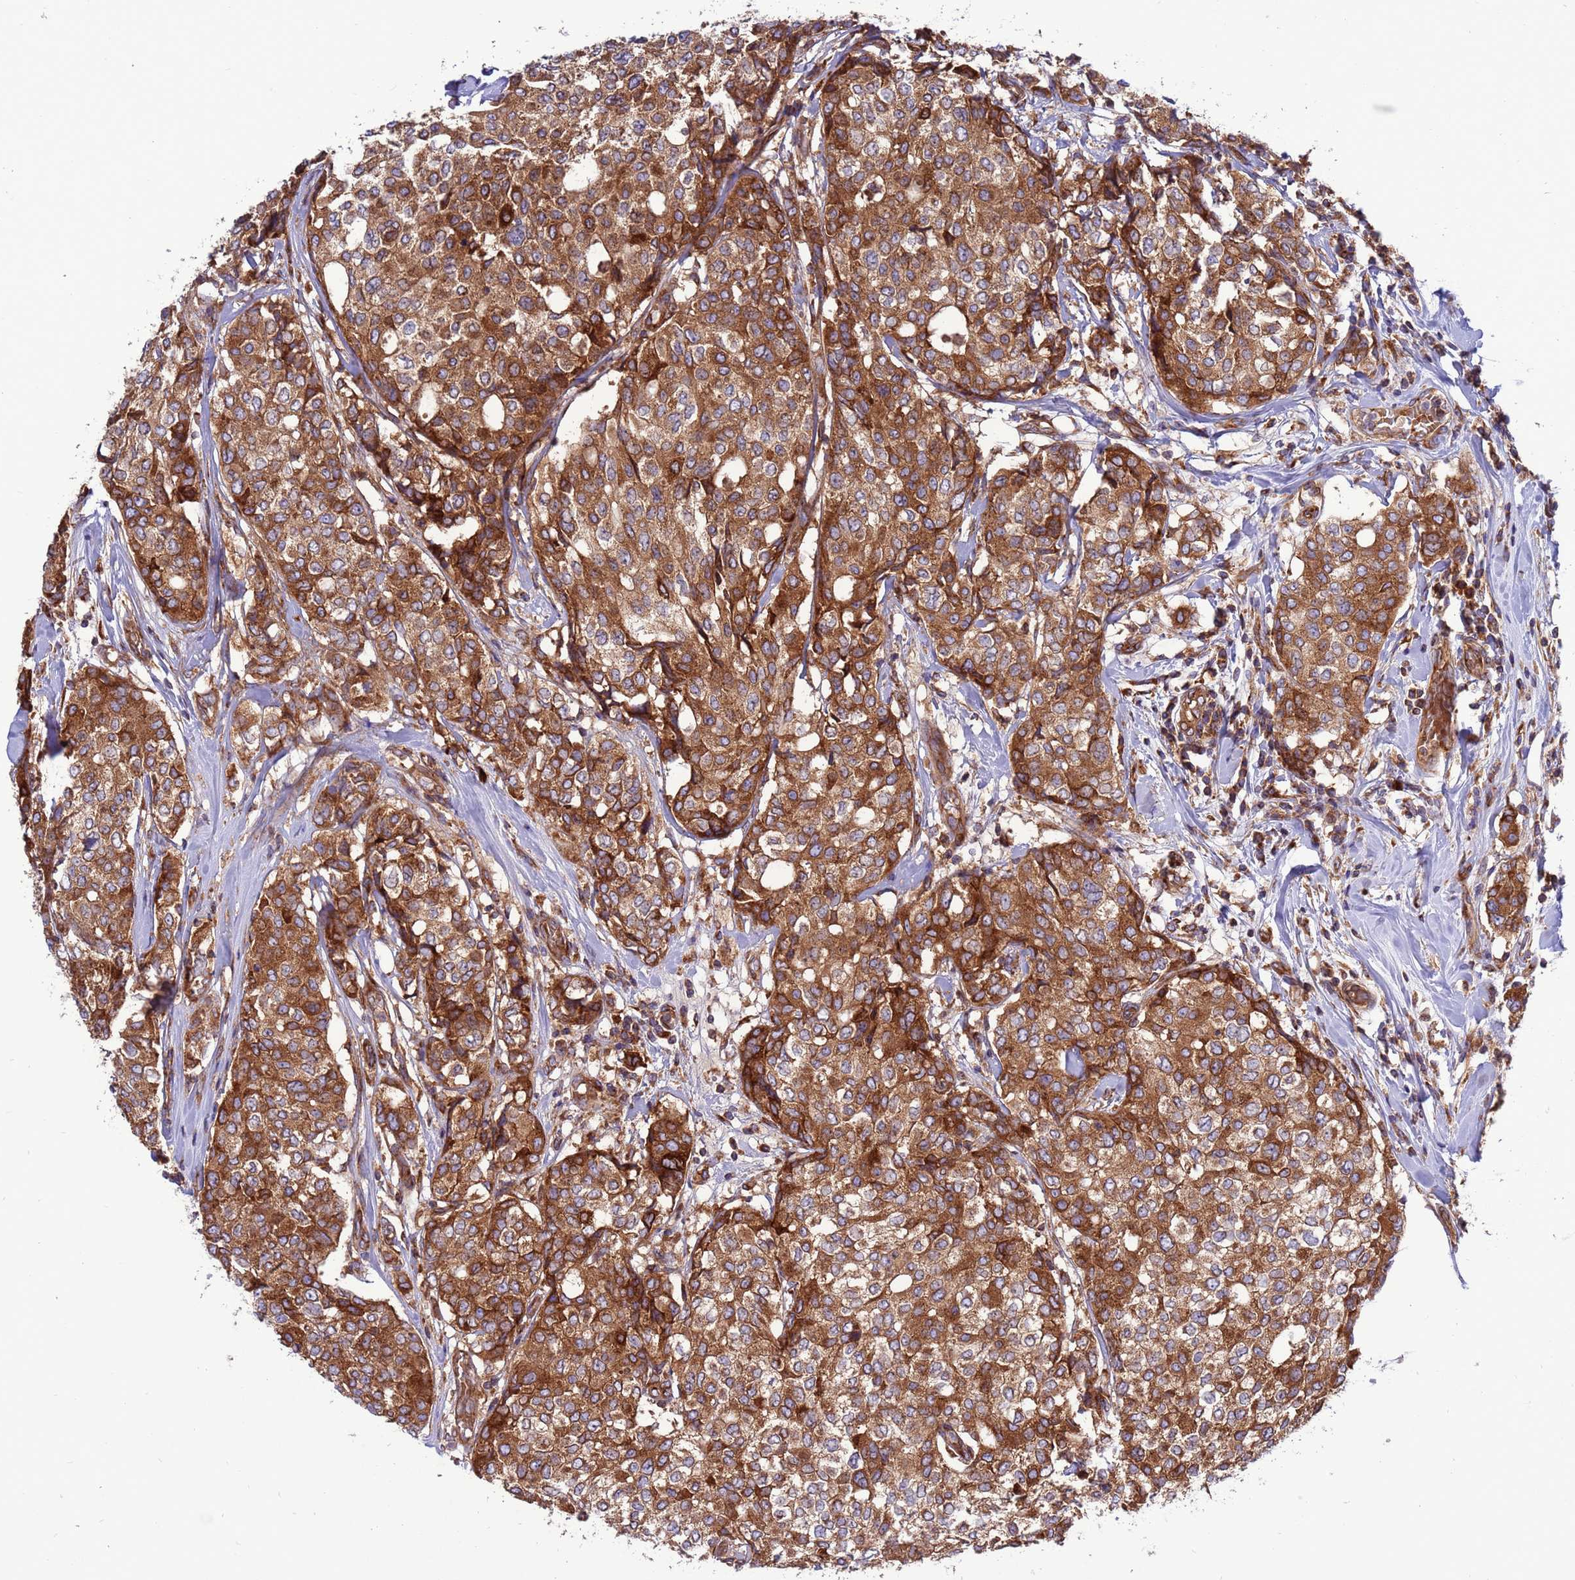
{"staining": {"intensity": "moderate", "quantity": ">75%", "location": "cytoplasmic/membranous"}, "tissue": "breast cancer", "cell_type": "Tumor cells", "image_type": "cancer", "snomed": [{"axis": "morphology", "description": "Lobular carcinoma"}, {"axis": "topography", "description": "Breast"}], "caption": "Moderate cytoplasmic/membranous expression for a protein is appreciated in about >75% of tumor cells of breast cancer using immunohistochemistry.", "gene": "ZC3HAV1", "patient": {"sex": "female", "age": 51}}